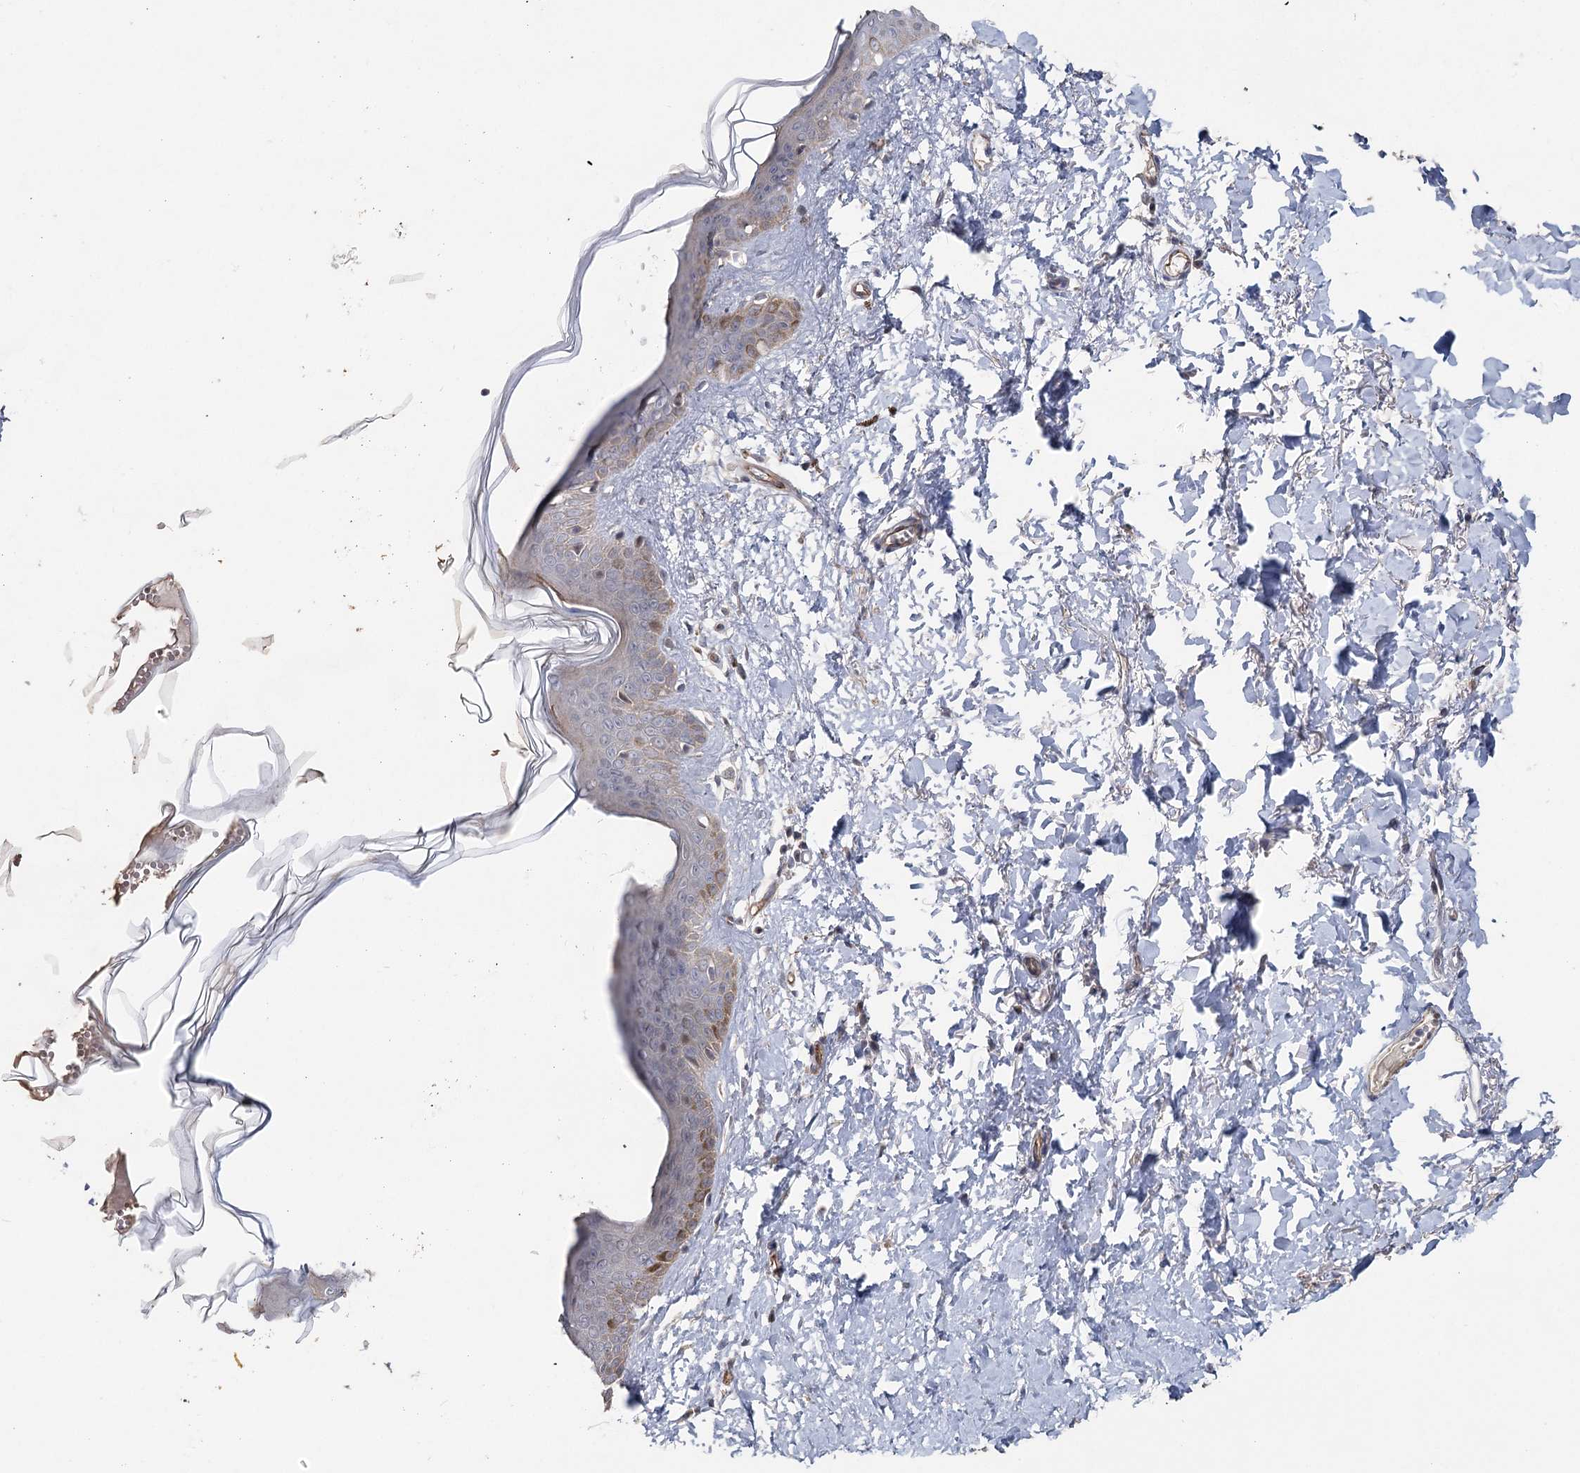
{"staining": {"intensity": "moderate", "quantity": "25%-75%", "location": "cytoplasmic/membranous"}, "tissue": "skin", "cell_type": "Fibroblasts", "image_type": "normal", "snomed": [{"axis": "morphology", "description": "Normal tissue, NOS"}, {"axis": "topography", "description": "Skin"}], "caption": "A brown stain highlights moderate cytoplasmic/membranous expression of a protein in fibroblasts of unremarkable skin. (DAB (3,3'-diaminobenzidine) IHC, brown staining for protein, blue staining for nuclei).", "gene": "MAP3K13", "patient": {"sex": "female", "age": 46}}